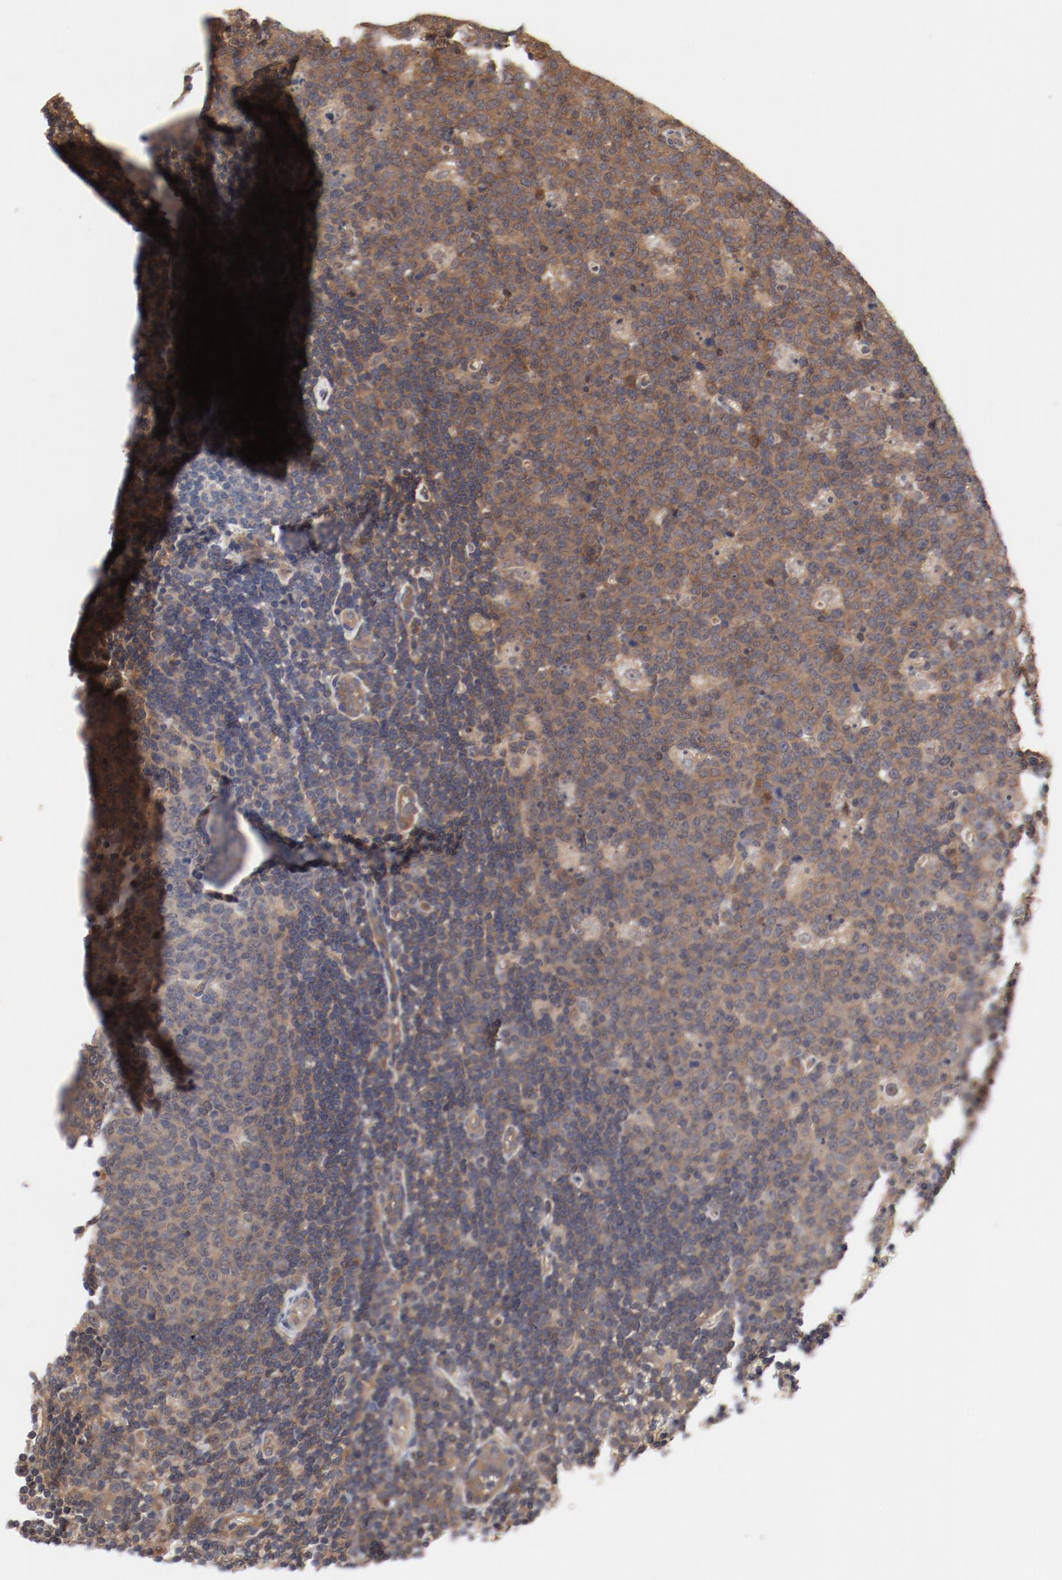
{"staining": {"intensity": "strong", "quantity": "<25%", "location": "cytoplasmic/membranous"}, "tissue": "lymph node", "cell_type": "Germinal center cells", "image_type": "normal", "snomed": [{"axis": "morphology", "description": "Normal tissue, NOS"}, {"axis": "topography", "description": "Lymph node"}, {"axis": "topography", "description": "Salivary gland"}], "caption": "DAB immunohistochemical staining of unremarkable human lymph node demonstrates strong cytoplasmic/membranous protein staining in about <25% of germinal center cells.", "gene": "PITPNM2", "patient": {"sex": "male", "age": 8}}